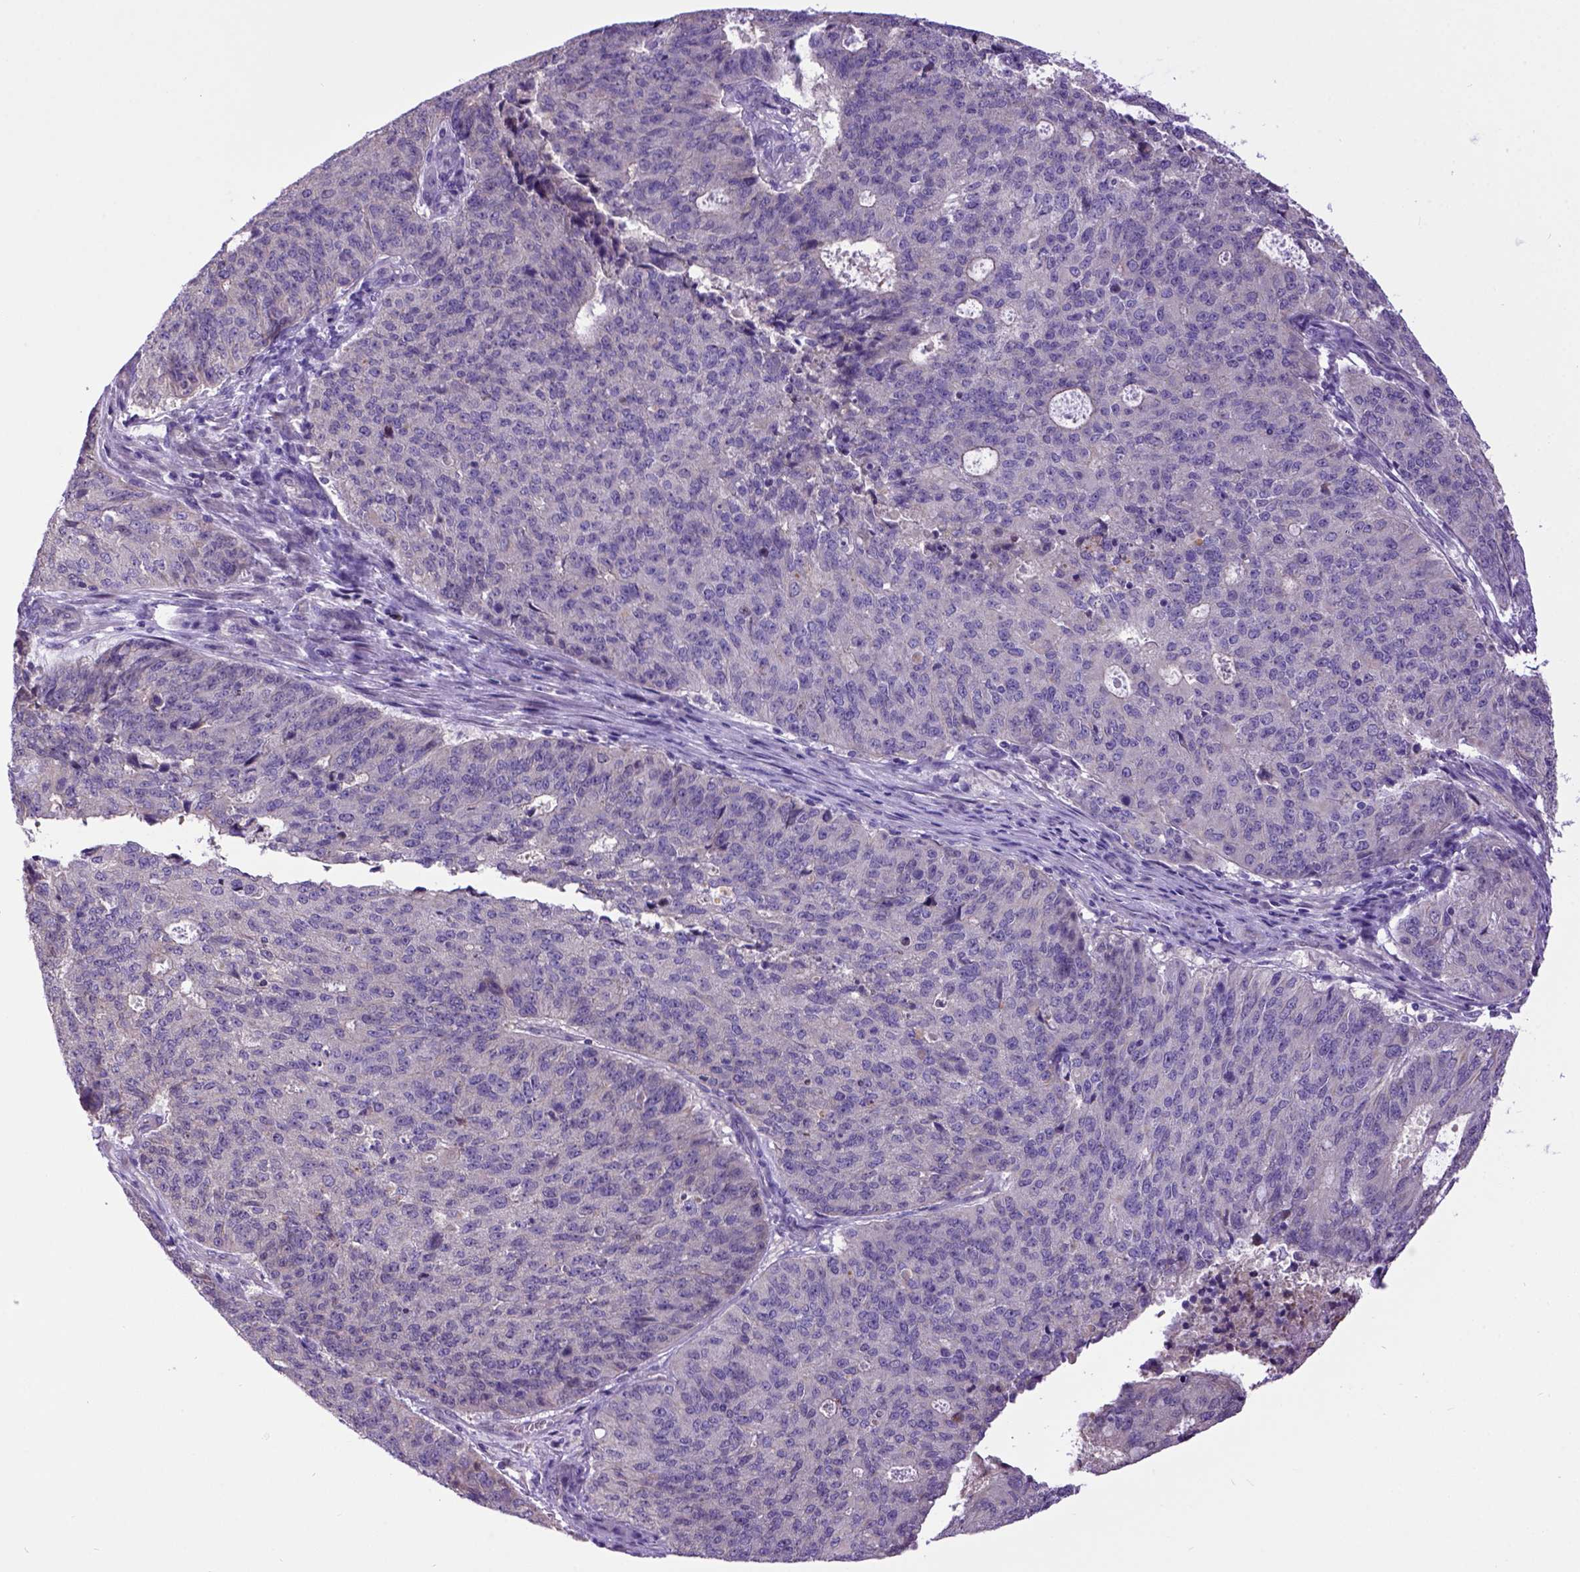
{"staining": {"intensity": "weak", "quantity": "<25%", "location": "cytoplasmic/membranous"}, "tissue": "endometrial cancer", "cell_type": "Tumor cells", "image_type": "cancer", "snomed": [{"axis": "morphology", "description": "Adenocarcinoma, NOS"}, {"axis": "topography", "description": "Endometrium"}], "caption": "High power microscopy image of an immunohistochemistry photomicrograph of endometrial cancer (adenocarcinoma), revealing no significant expression in tumor cells.", "gene": "NEK5", "patient": {"sex": "female", "age": 82}}